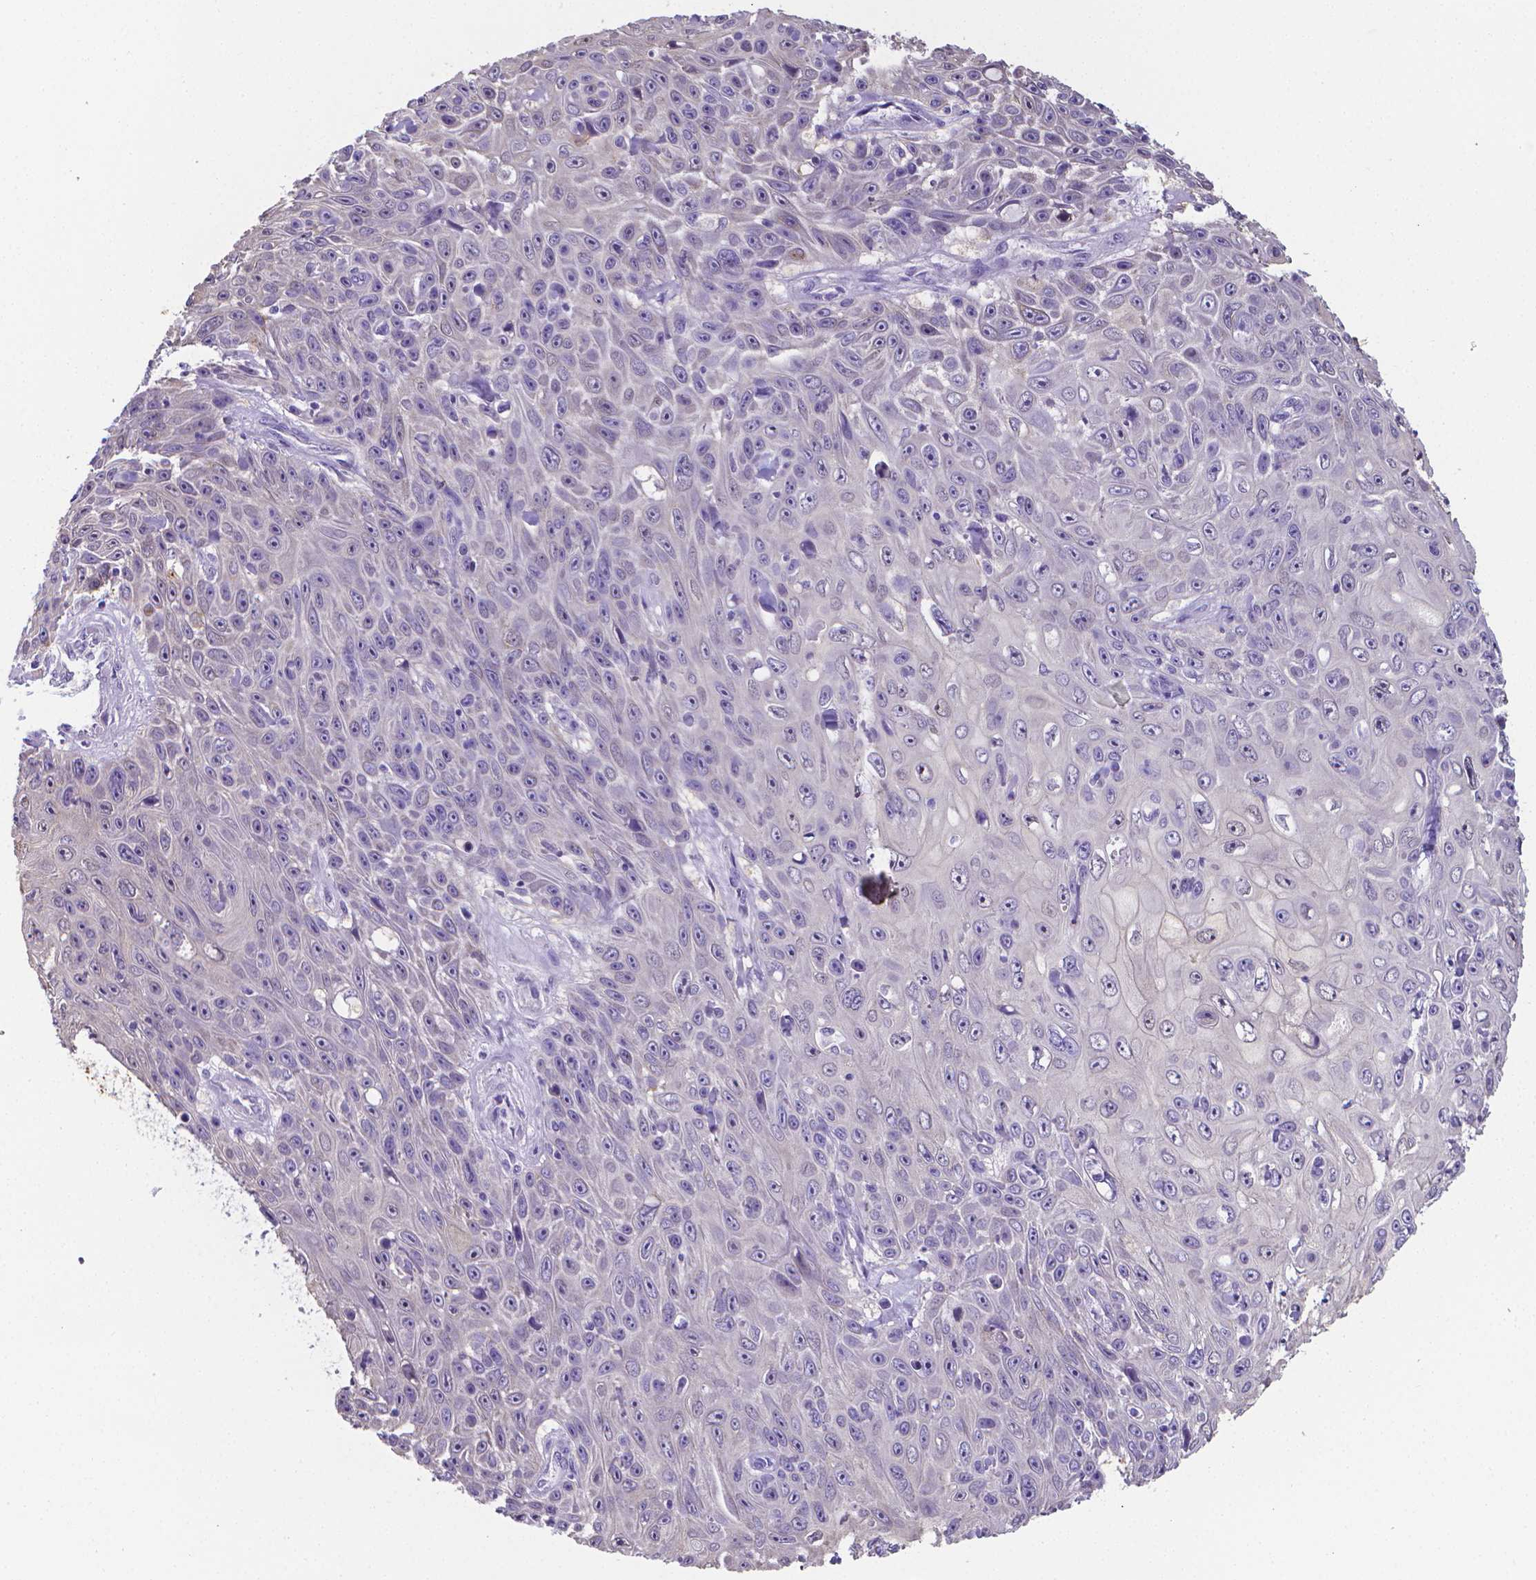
{"staining": {"intensity": "negative", "quantity": "none", "location": "none"}, "tissue": "skin cancer", "cell_type": "Tumor cells", "image_type": "cancer", "snomed": [{"axis": "morphology", "description": "Squamous cell carcinoma, NOS"}, {"axis": "topography", "description": "Skin"}], "caption": "Tumor cells are negative for protein expression in human skin cancer.", "gene": "LRRC73", "patient": {"sex": "male", "age": 82}}